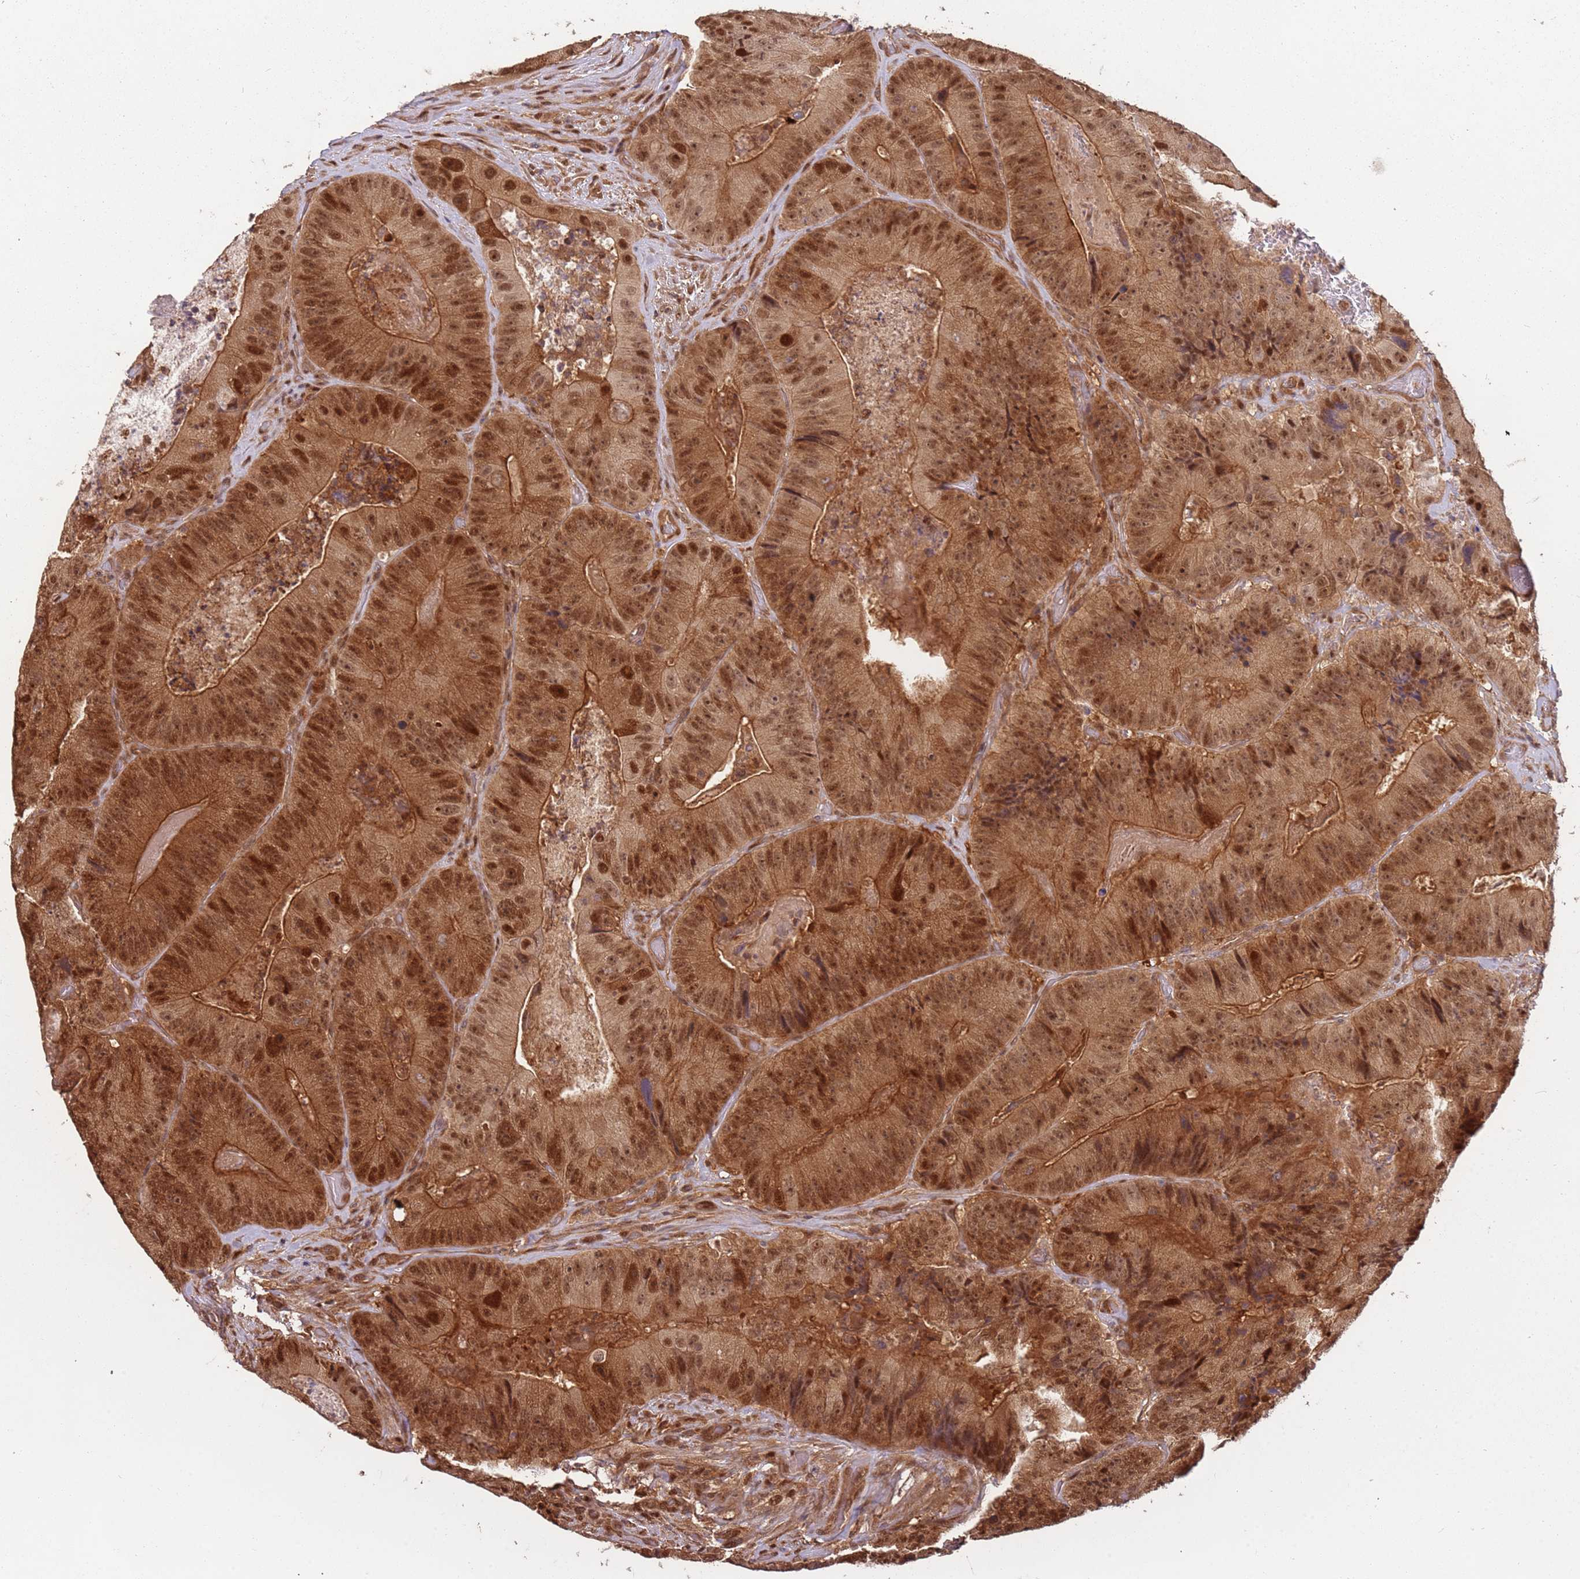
{"staining": {"intensity": "strong", "quantity": ">75%", "location": "cytoplasmic/membranous,nuclear"}, "tissue": "colorectal cancer", "cell_type": "Tumor cells", "image_type": "cancer", "snomed": [{"axis": "morphology", "description": "Adenocarcinoma, NOS"}, {"axis": "topography", "description": "Colon"}], "caption": "Human colorectal cancer stained for a protein (brown) reveals strong cytoplasmic/membranous and nuclear positive expression in approximately >75% of tumor cells.", "gene": "PGLS", "patient": {"sex": "female", "age": 86}}